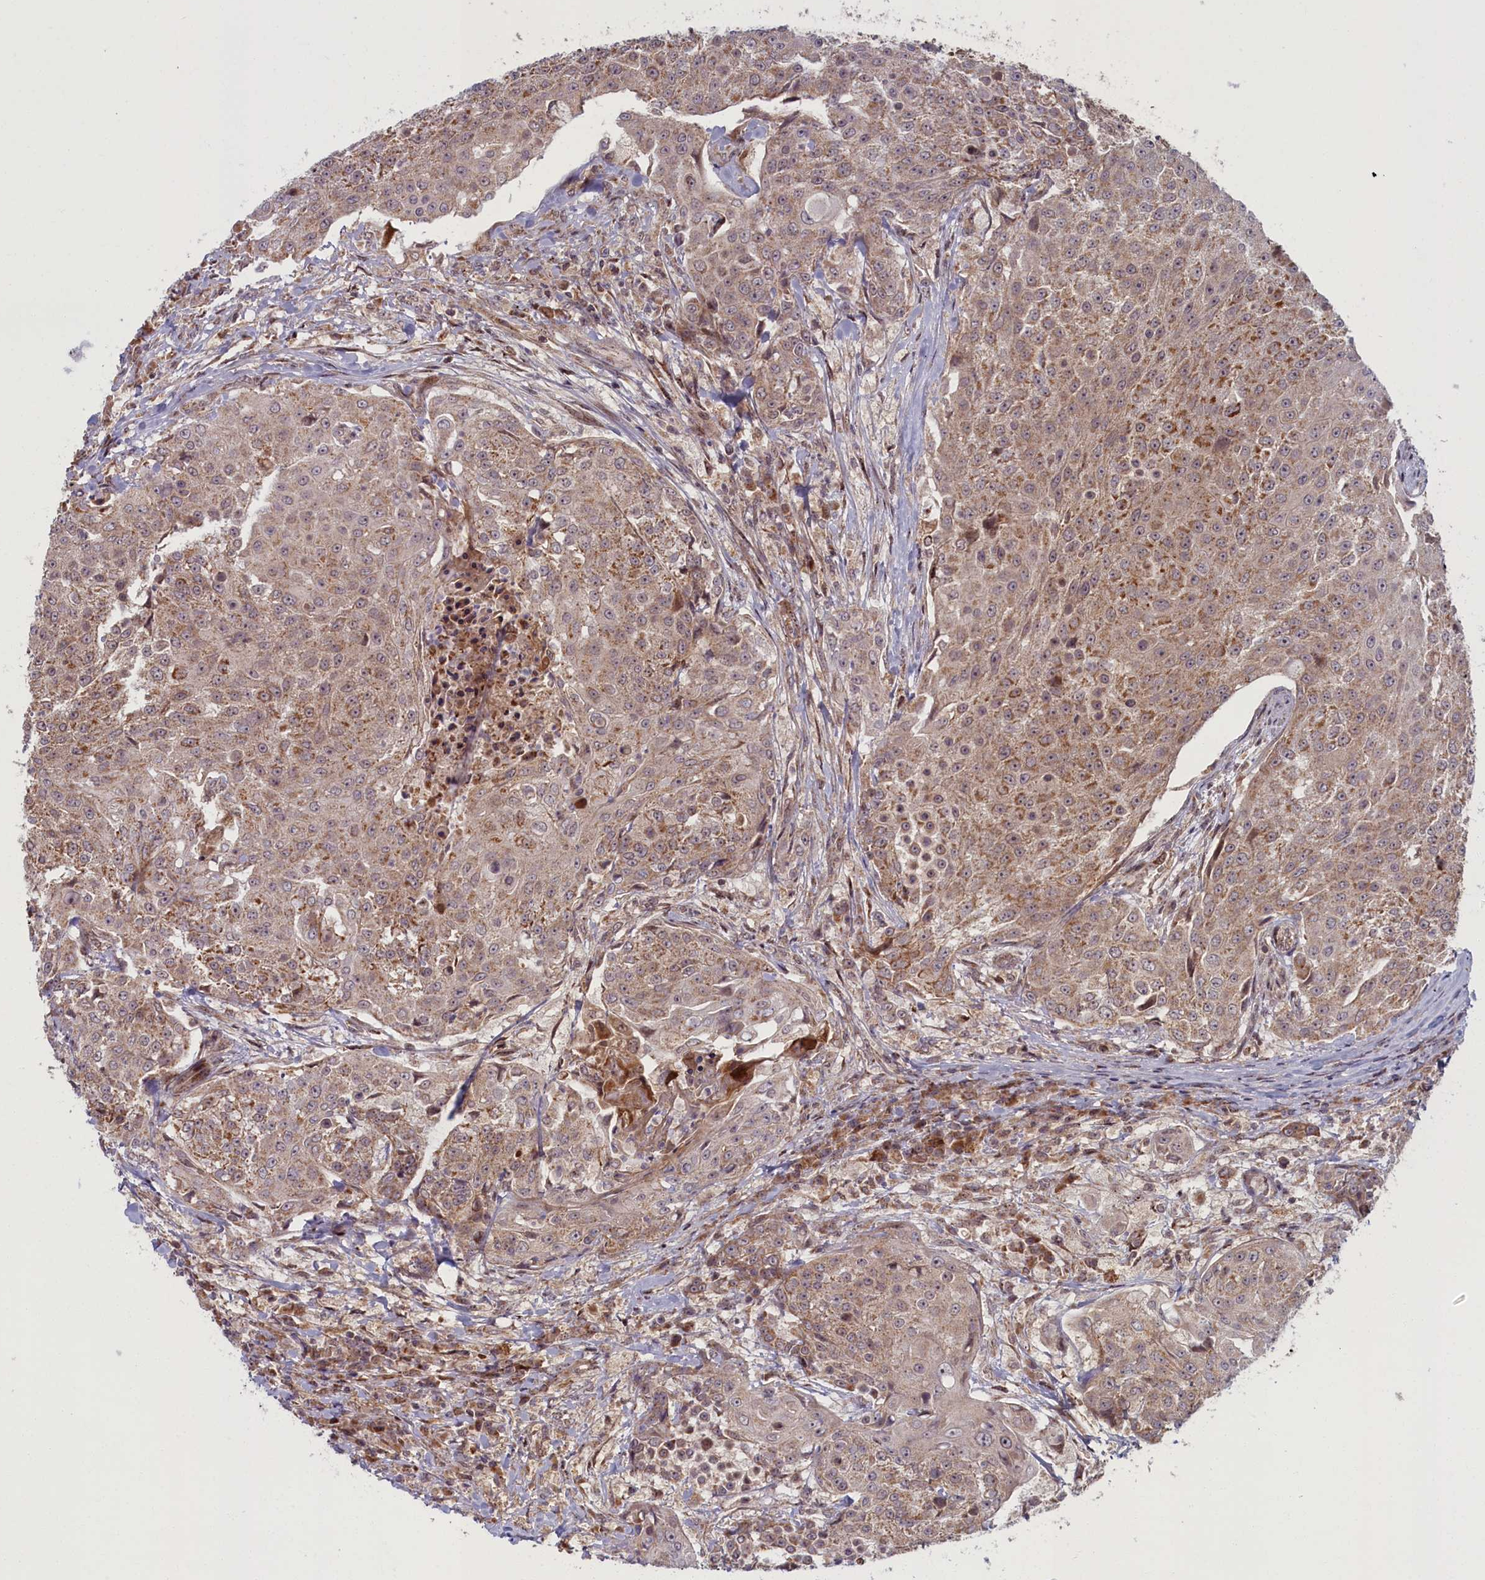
{"staining": {"intensity": "moderate", "quantity": ">75%", "location": "cytoplasmic/membranous"}, "tissue": "urothelial cancer", "cell_type": "Tumor cells", "image_type": "cancer", "snomed": [{"axis": "morphology", "description": "Urothelial carcinoma, High grade"}, {"axis": "topography", "description": "Urinary bladder"}], "caption": "High-power microscopy captured an immunohistochemistry histopathology image of urothelial cancer, revealing moderate cytoplasmic/membranous expression in about >75% of tumor cells.", "gene": "PLA2G10", "patient": {"sex": "female", "age": 63}}